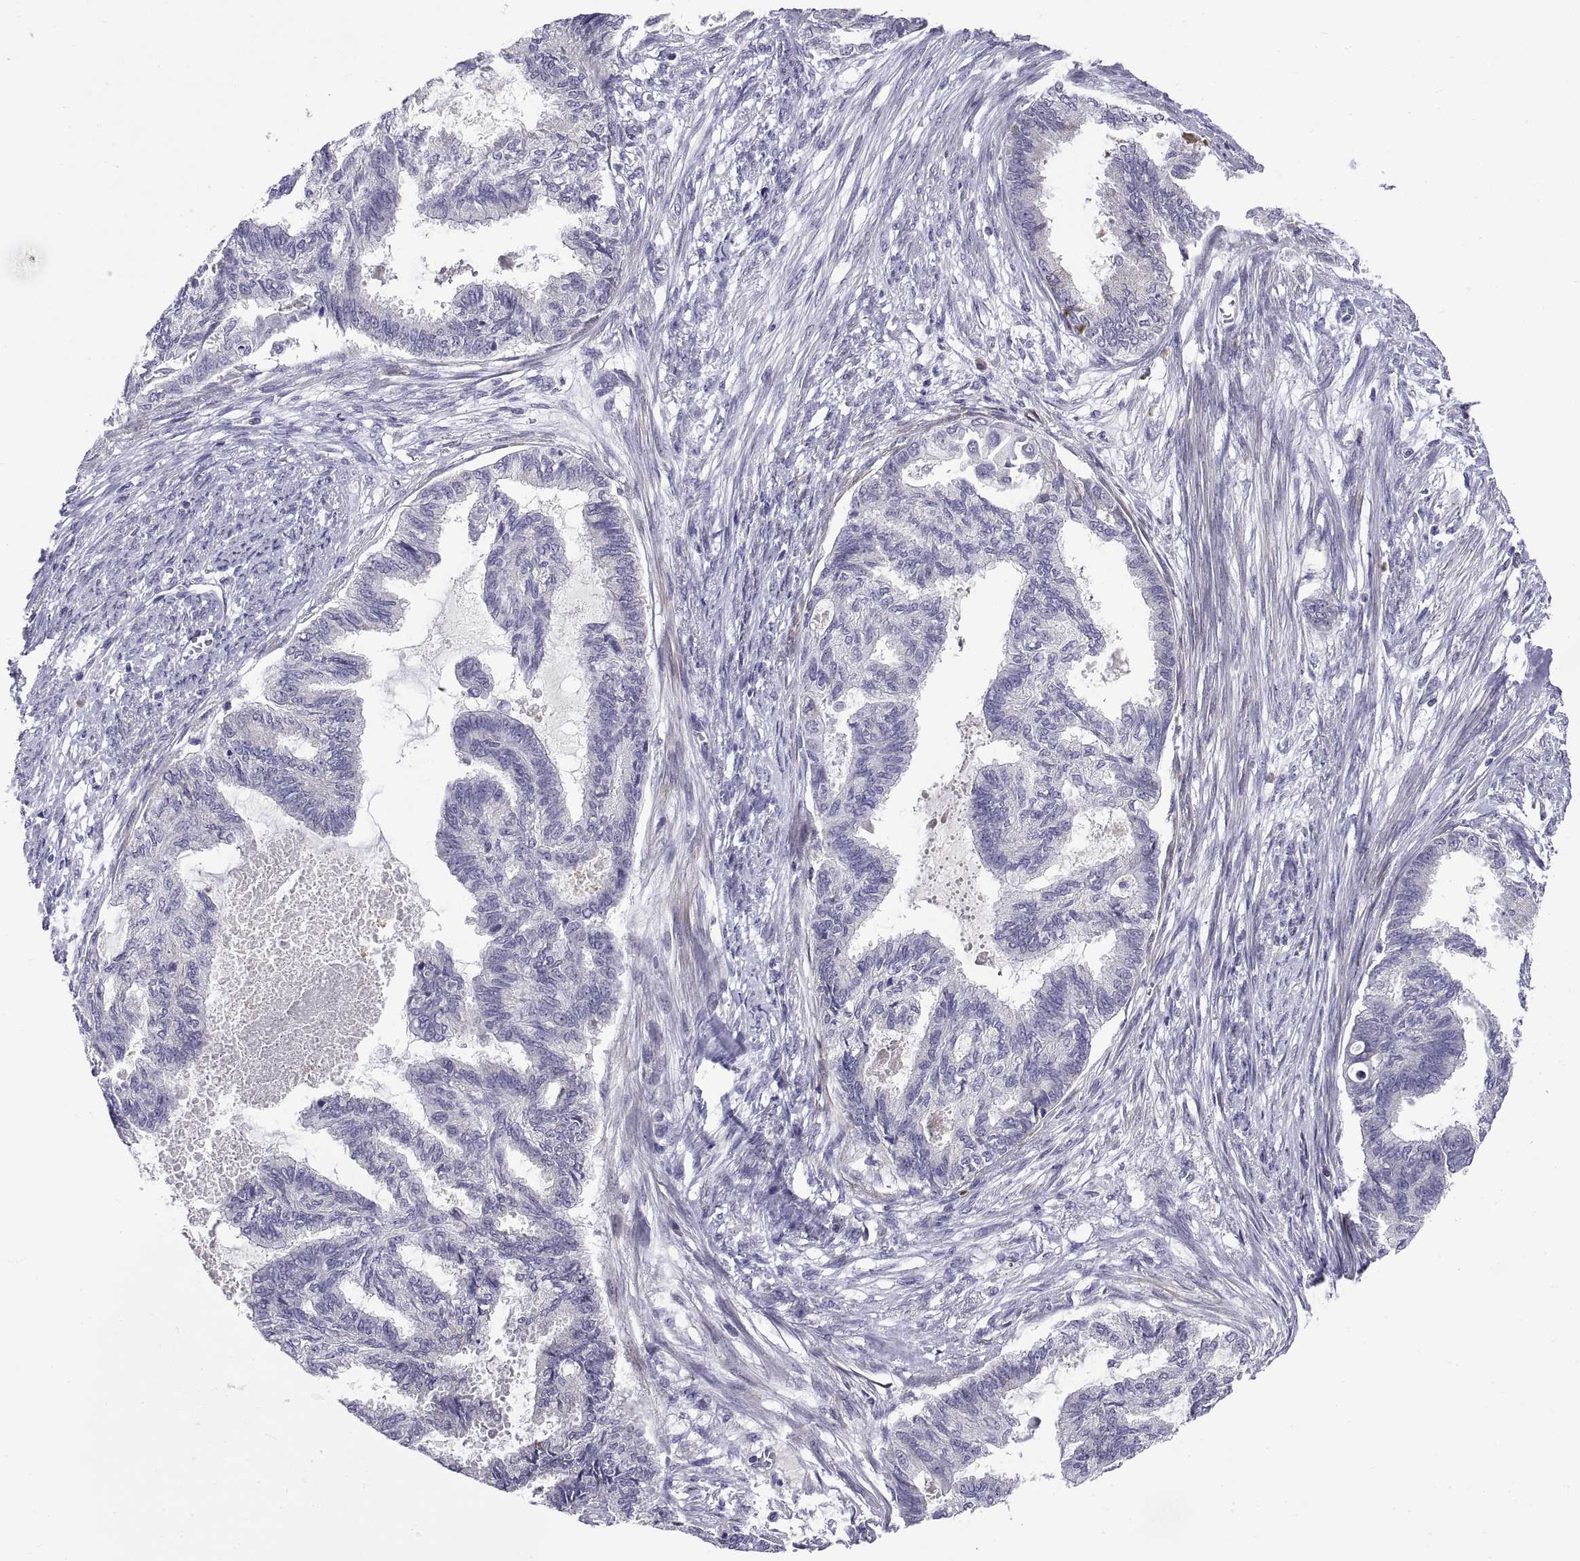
{"staining": {"intensity": "negative", "quantity": "none", "location": "none"}, "tissue": "endometrial cancer", "cell_type": "Tumor cells", "image_type": "cancer", "snomed": [{"axis": "morphology", "description": "Adenocarcinoma, NOS"}, {"axis": "topography", "description": "Endometrium"}], "caption": "Immunohistochemistry (IHC) histopathology image of human adenocarcinoma (endometrial) stained for a protein (brown), which exhibits no positivity in tumor cells.", "gene": "PKP1", "patient": {"sex": "female", "age": 86}}